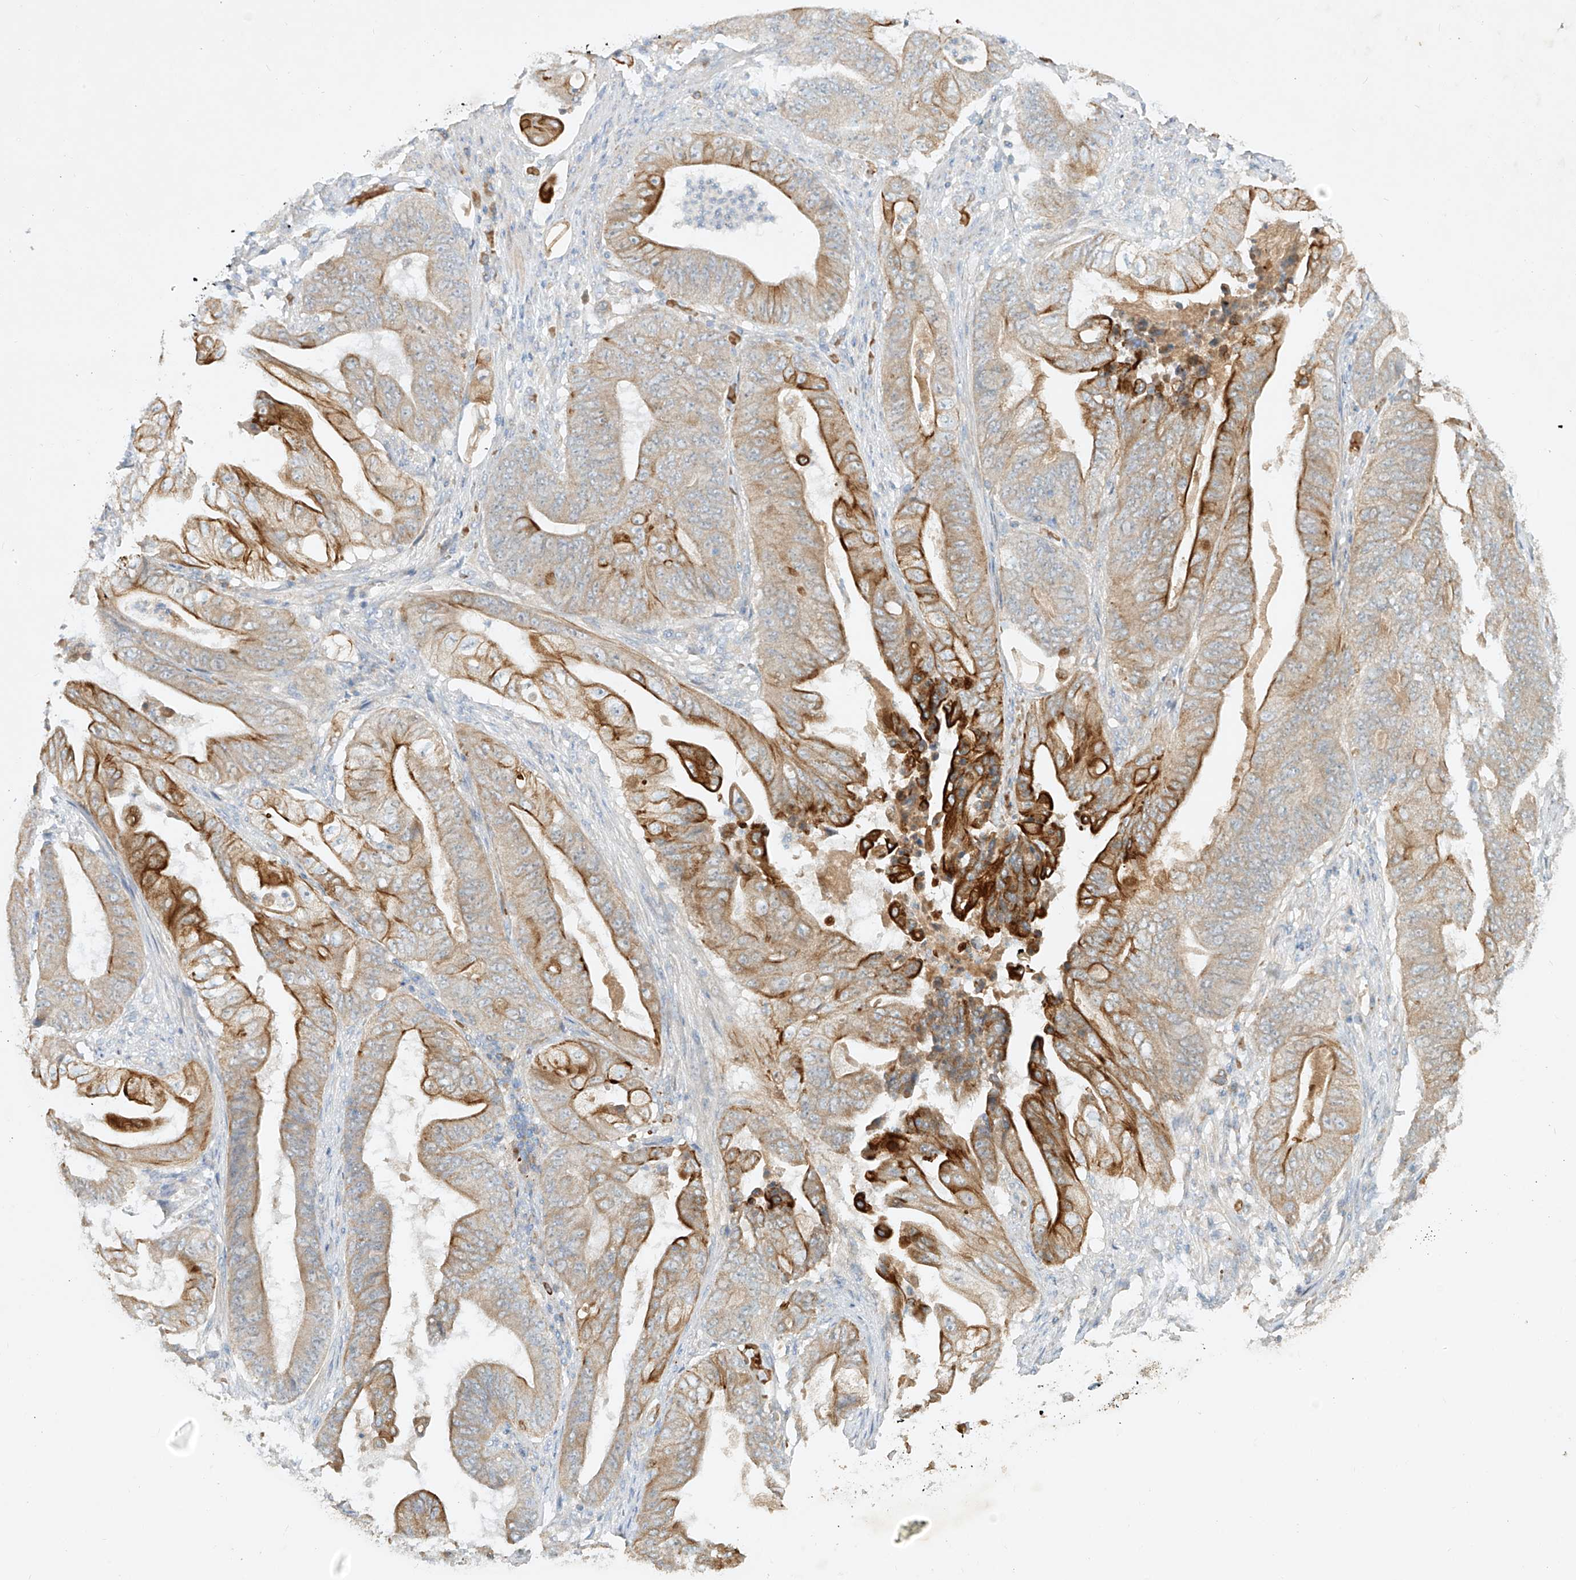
{"staining": {"intensity": "strong", "quantity": ">75%", "location": "cytoplasmic/membranous"}, "tissue": "stomach cancer", "cell_type": "Tumor cells", "image_type": "cancer", "snomed": [{"axis": "morphology", "description": "Adenocarcinoma, NOS"}, {"axis": "topography", "description": "Stomach"}], "caption": "IHC (DAB) staining of human stomach cancer (adenocarcinoma) shows strong cytoplasmic/membranous protein staining in approximately >75% of tumor cells.", "gene": "KPNA7", "patient": {"sex": "female", "age": 73}}